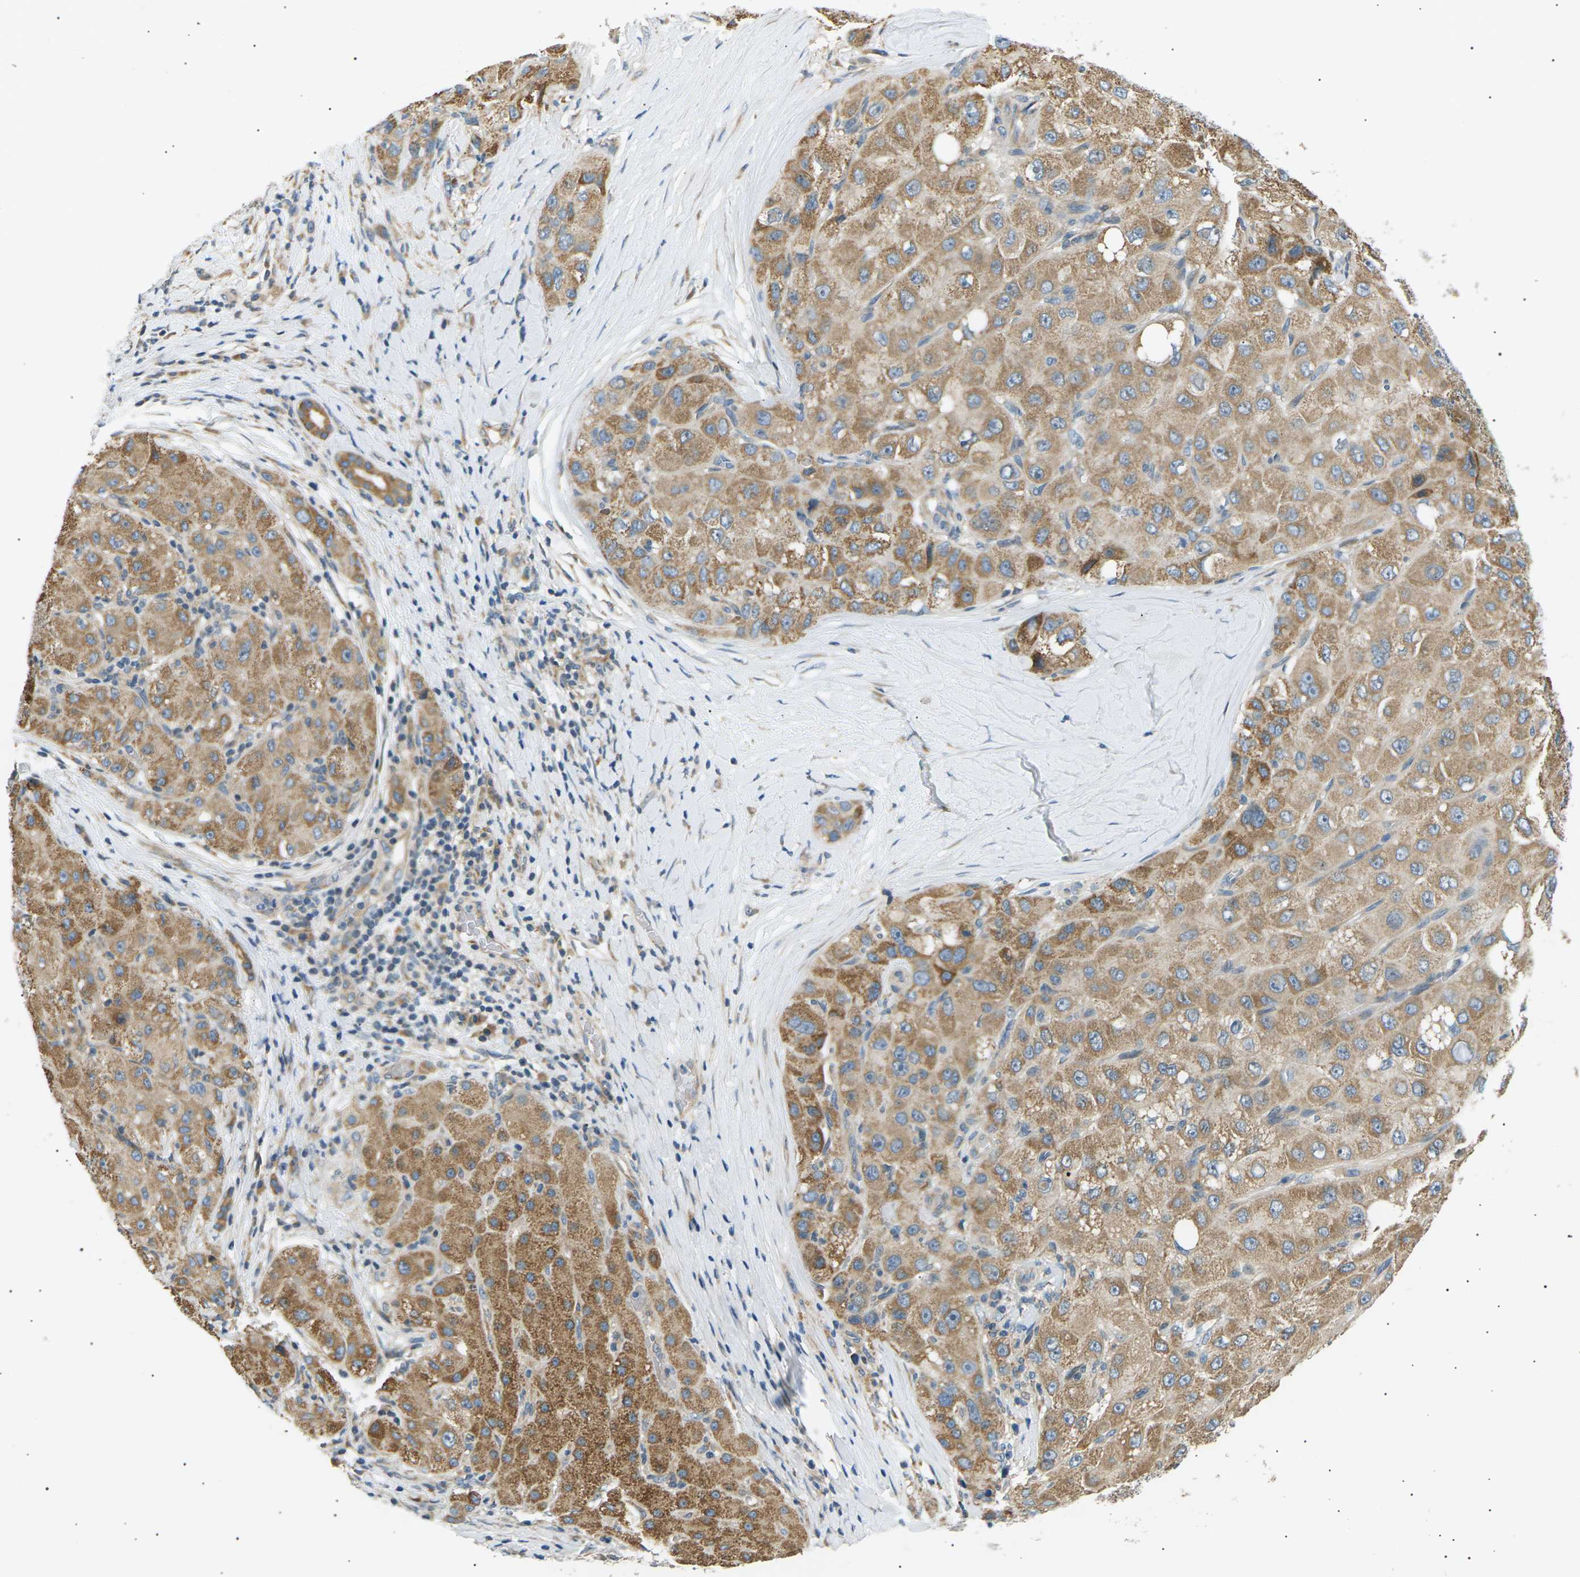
{"staining": {"intensity": "moderate", "quantity": ">75%", "location": "cytoplasmic/membranous"}, "tissue": "liver cancer", "cell_type": "Tumor cells", "image_type": "cancer", "snomed": [{"axis": "morphology", "description": "Carcinoma, Hepatocellular, NOS"}, {"axis": "topography", "description": "Liver"}], "caption": "Tumor cells display medium levels of moderate cytoplasmic/membranous positivity in about >75% of cells in human hepatocellular carcinoma (liver).", "gene": "TBC1D8", "patient": {"sex": "male", "age": 80}}